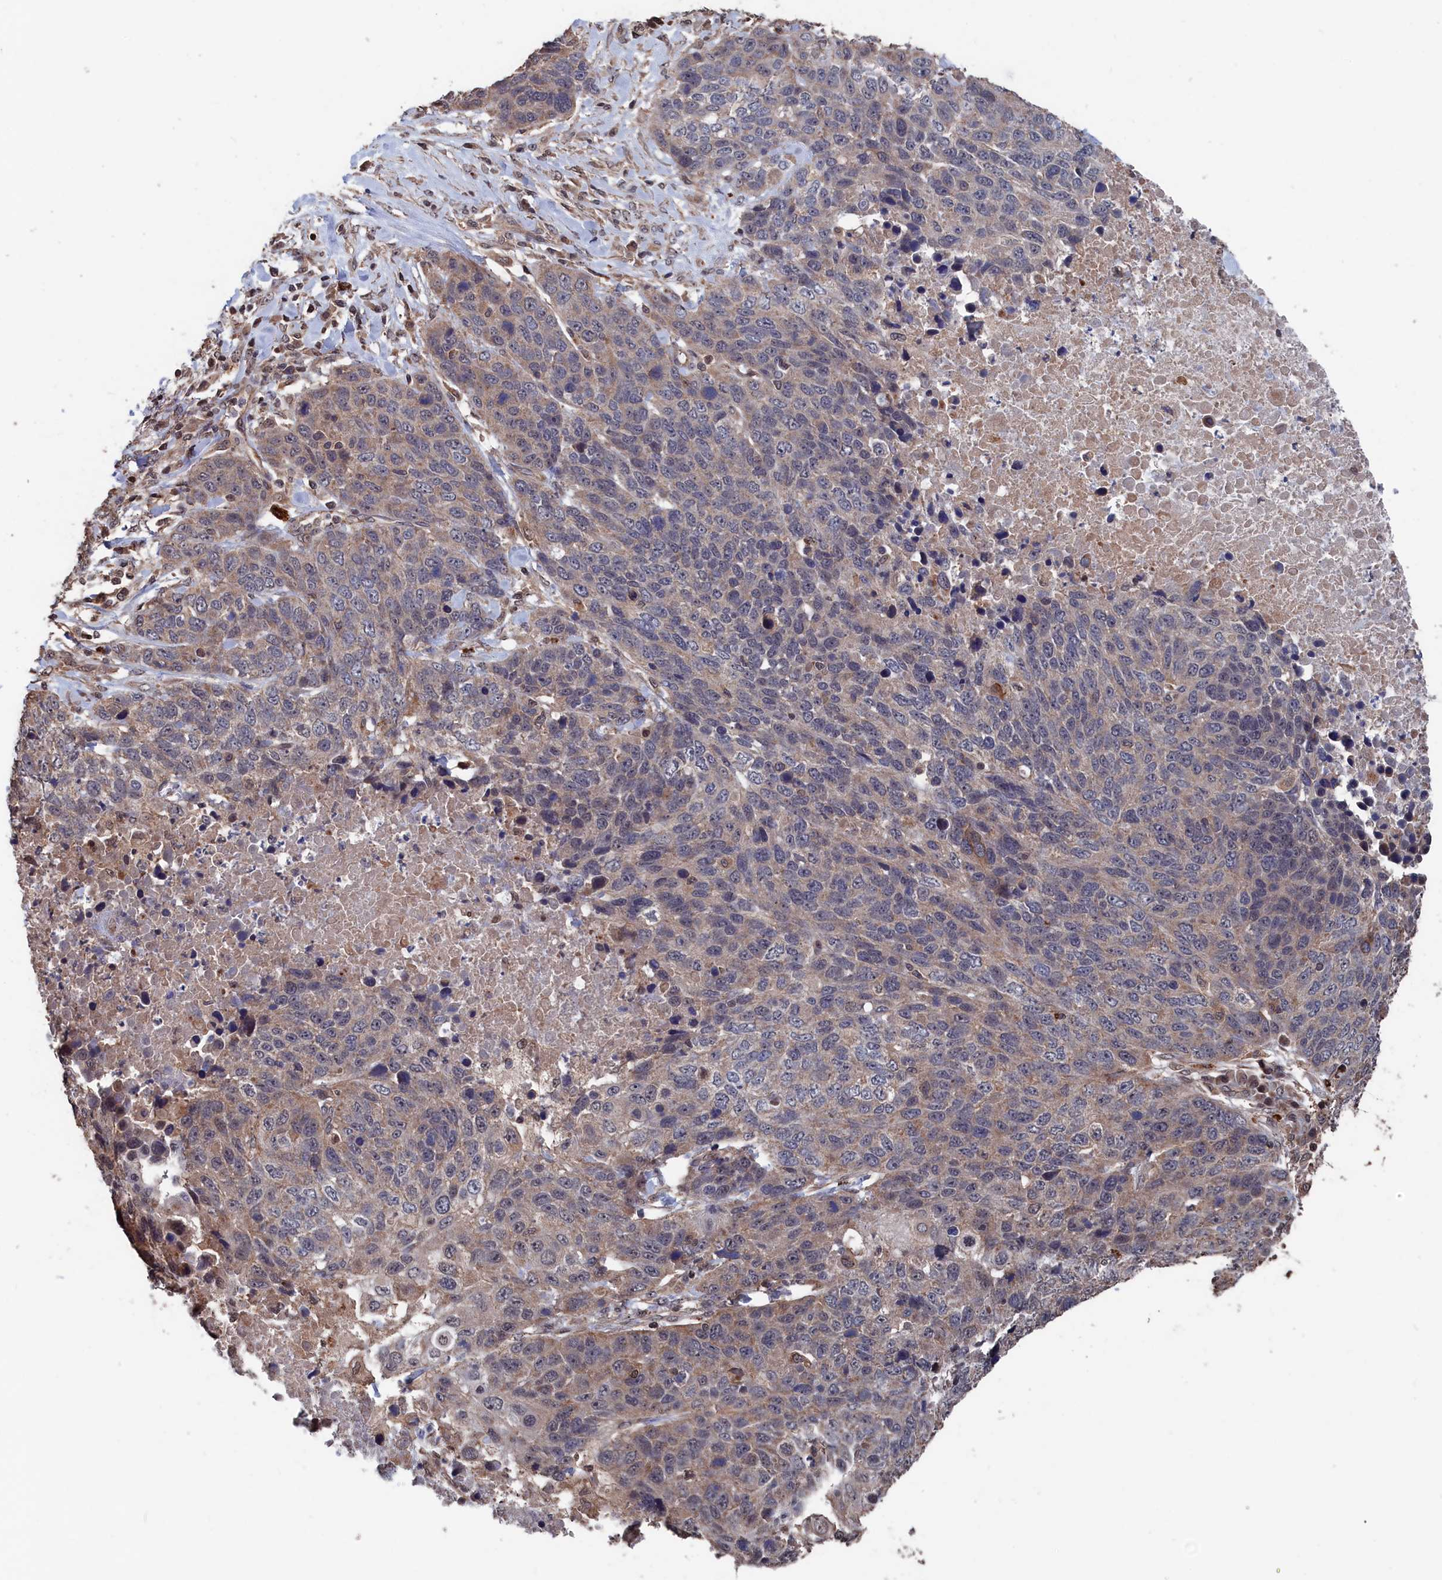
{"staining": {"intensity": "weak", "quantity": "<25%", "location": "cytoplasmic/membranous"}, "tissue": "lung cancer", "cell_type": "Tumor cells", "image_type": "cancer", "snomed": [{"axis": "morphology", "description": "Normal tissue, NOS"}, {"axis": "morphology", "description": "Squamous cell carcinoma, NOS"}, {"axis": "topography", "description": "Lymph node"}, {"axis": "topography", "description": "Lung"}], "caption": "The photomicrograph exhibits no significant expression in tumor cells of lung cancer.", "gene": "PDE12", "patient": {"sex": "male", "age": 66}}